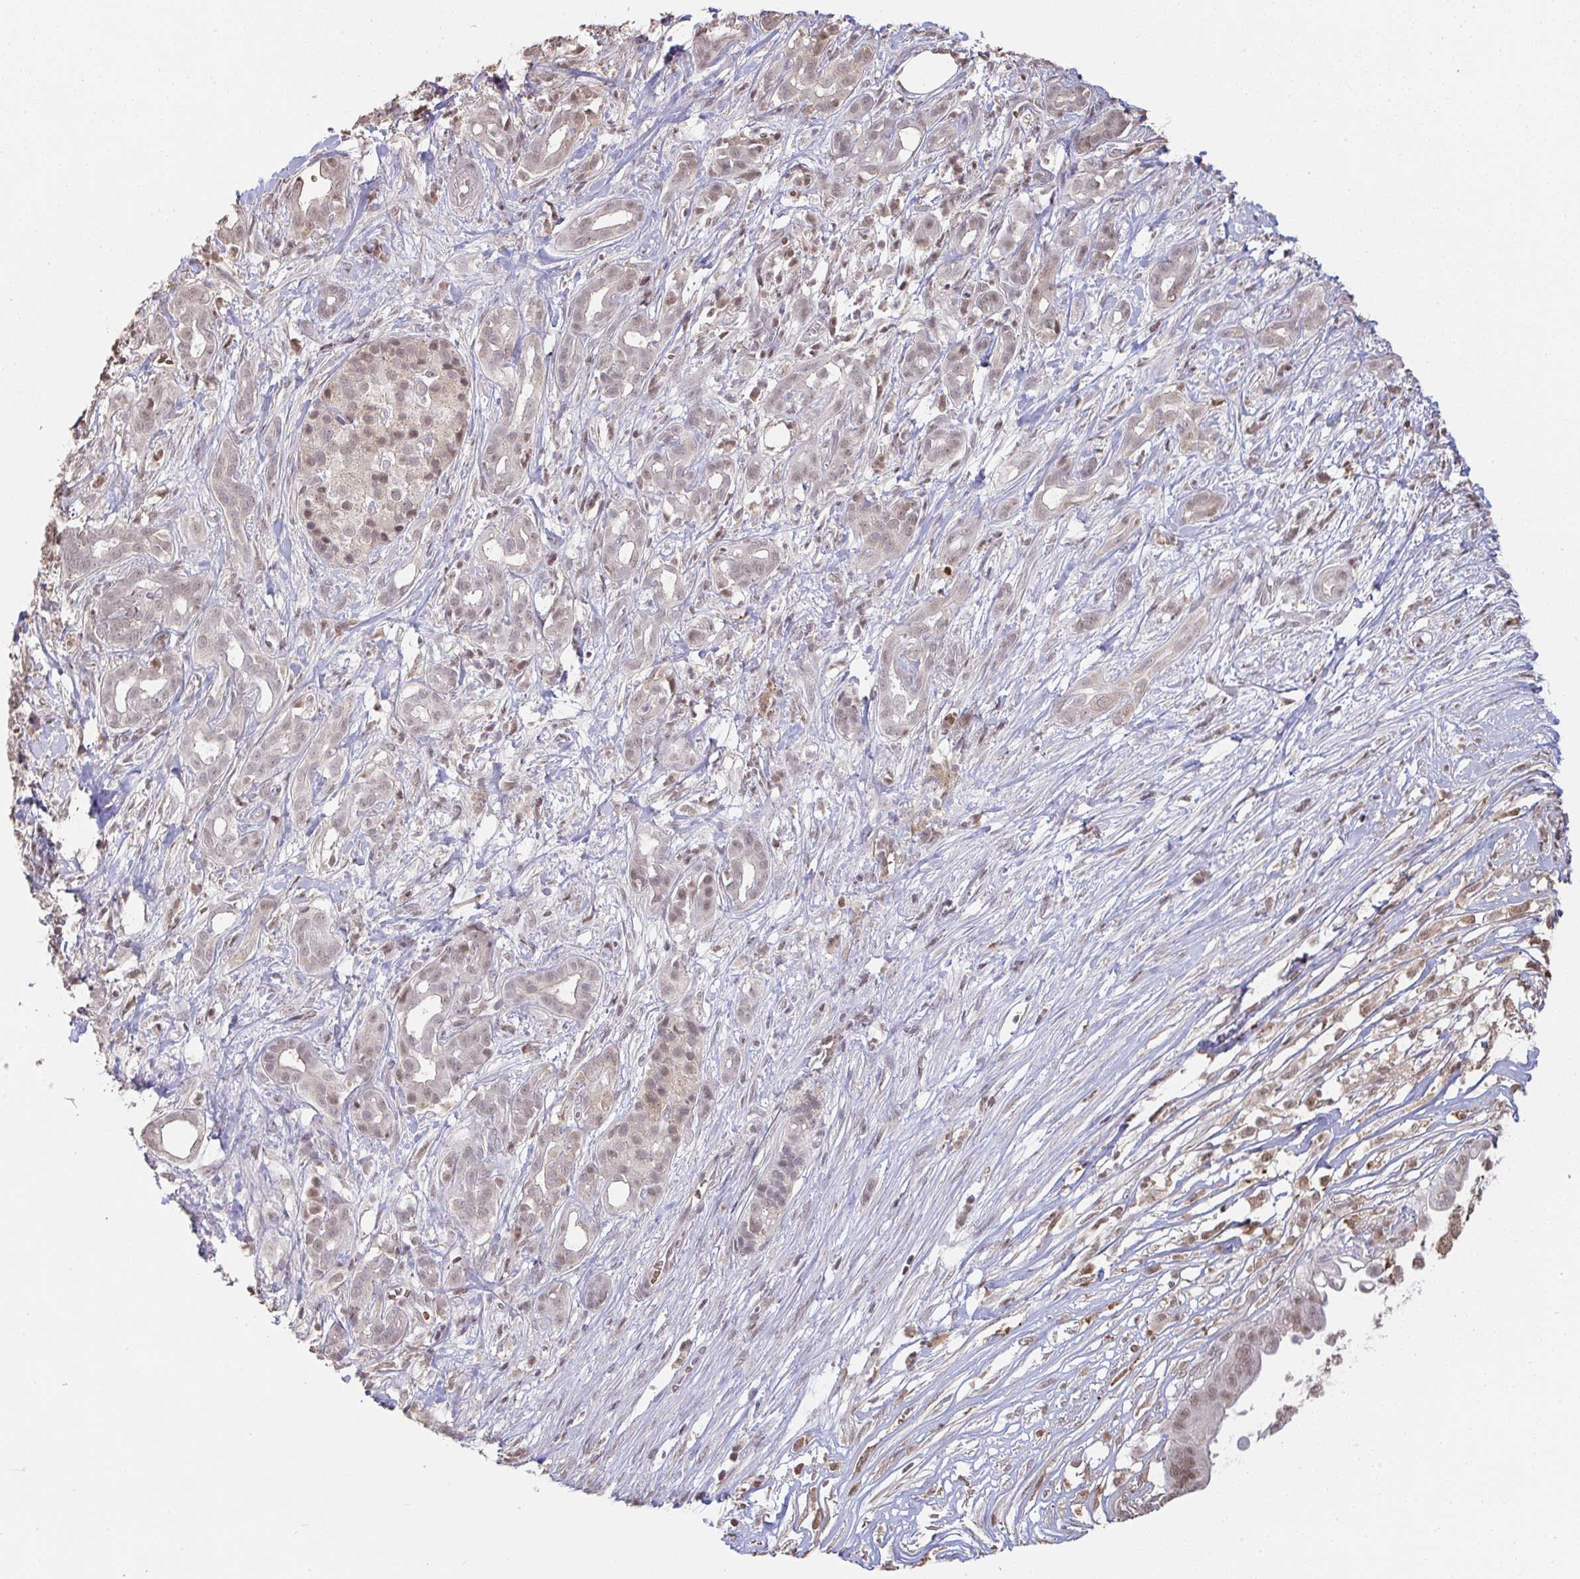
{"staining": {"intensity": "weak", "quantity": "<25%", "location": "nuclear"}, "tissue": "pancreatic cancer", "cell_type": "Tumor cells", "image_type": "cancer", "snomed": [{"axis": "morphology", "description": "Adenocarcinoma, NOS"}, {"axis": "topography", "description": "Pancreas"}], "caption": "The IHC photomicrograph has no significant staining in tumor cells of pancreatic cancer (adenocarcinoma) tissue.", "gene": "SAP30", "patient": {"sex": "male", "age": 61}}